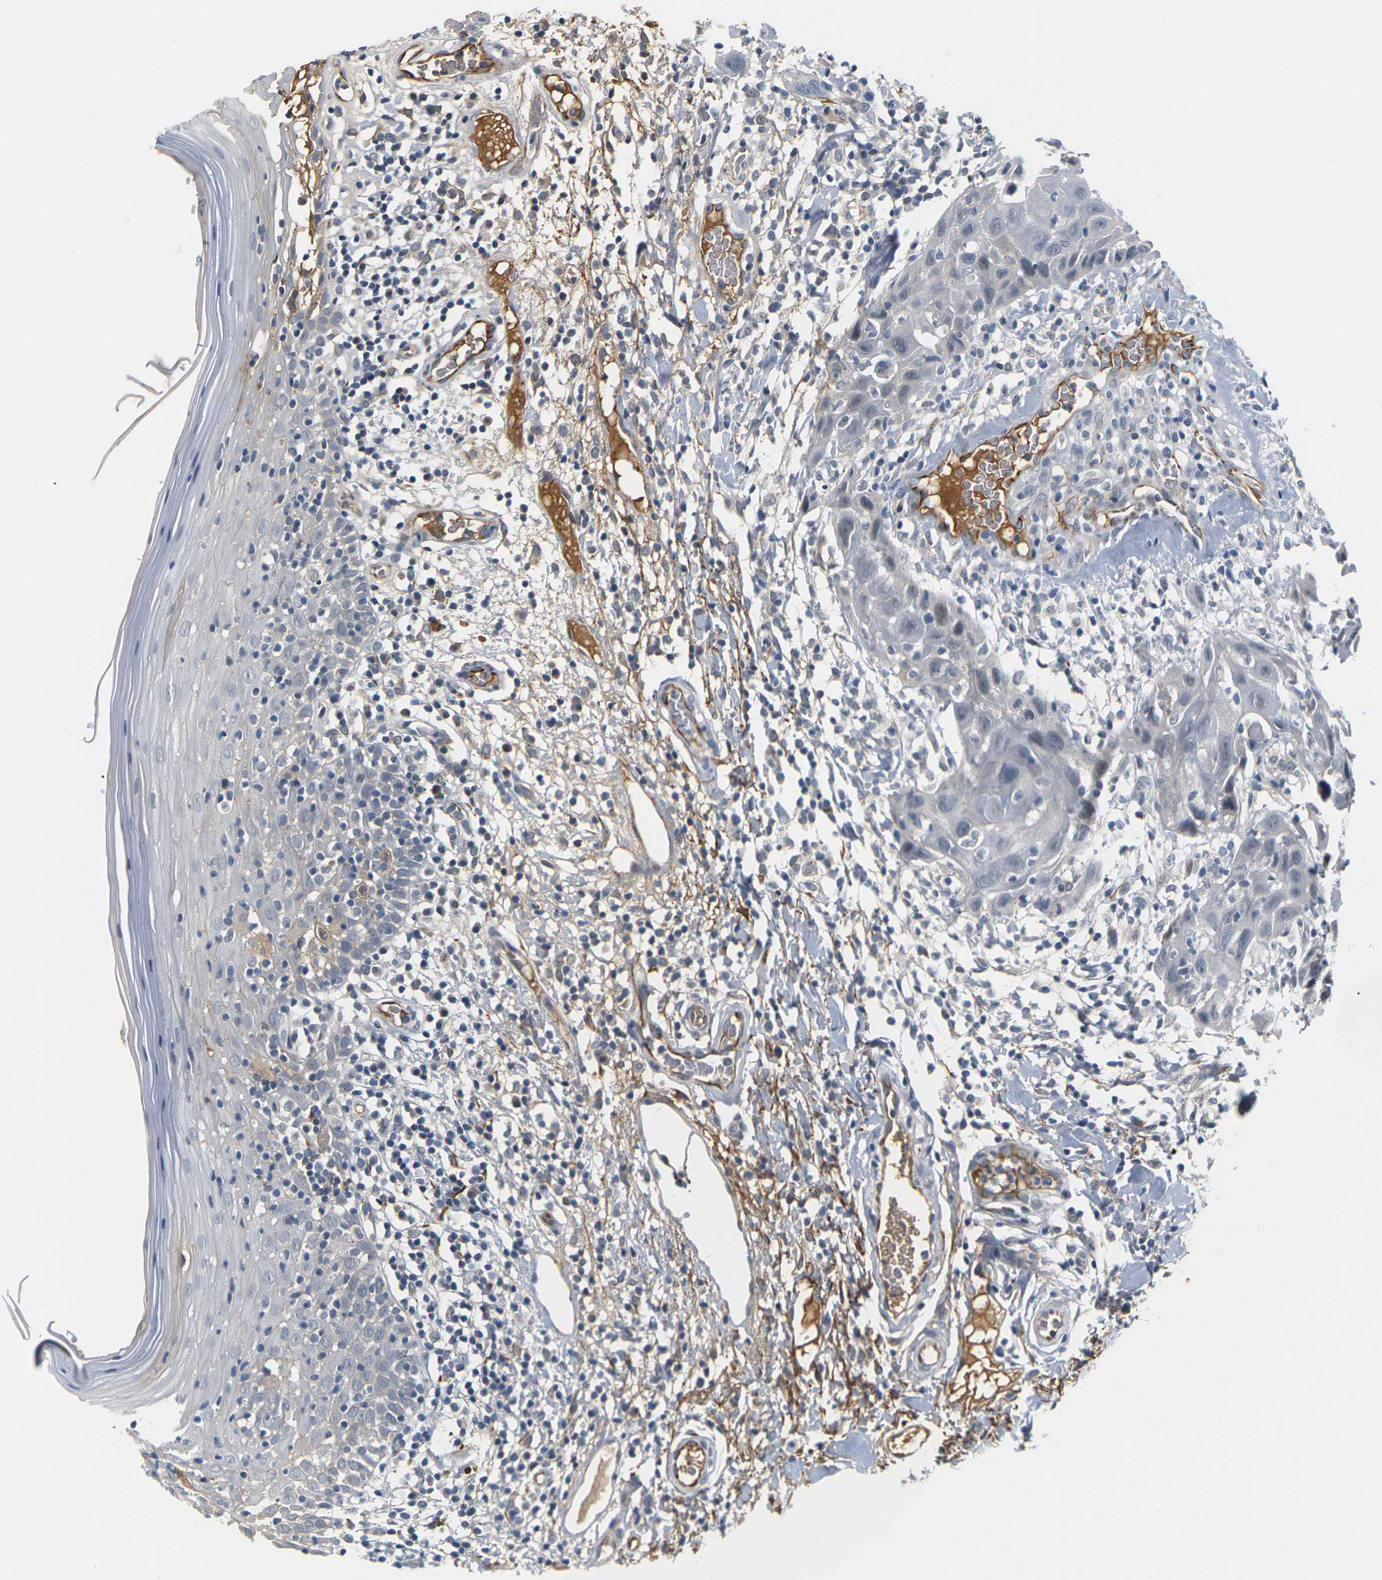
{"staining": {"intensity": "negative", "quantity": "none", "location": "none"}, "tissue": "oral mucosa", "cell_type": "Squamous epithelial cells", "image_type": "normal", "snomed": [{"axis": "morphology", "description": "Normal tissue, NOS"}, {"axis": "morphology", "description": "Squamous cell carcinoma, NOS"}, {"axis": "topography", "description": "Skeletal muscle"}, {"axis": "topography", "description": "Oral tissue"}], "caption": "DAB (3,3'-diaminobenzidine) immunohistochemical staining of normal human oral mucosa displays no significant expression in squamous epithelial cells.", "gene": "PKP2", "patient": {"sex": "male", "age": 71}}